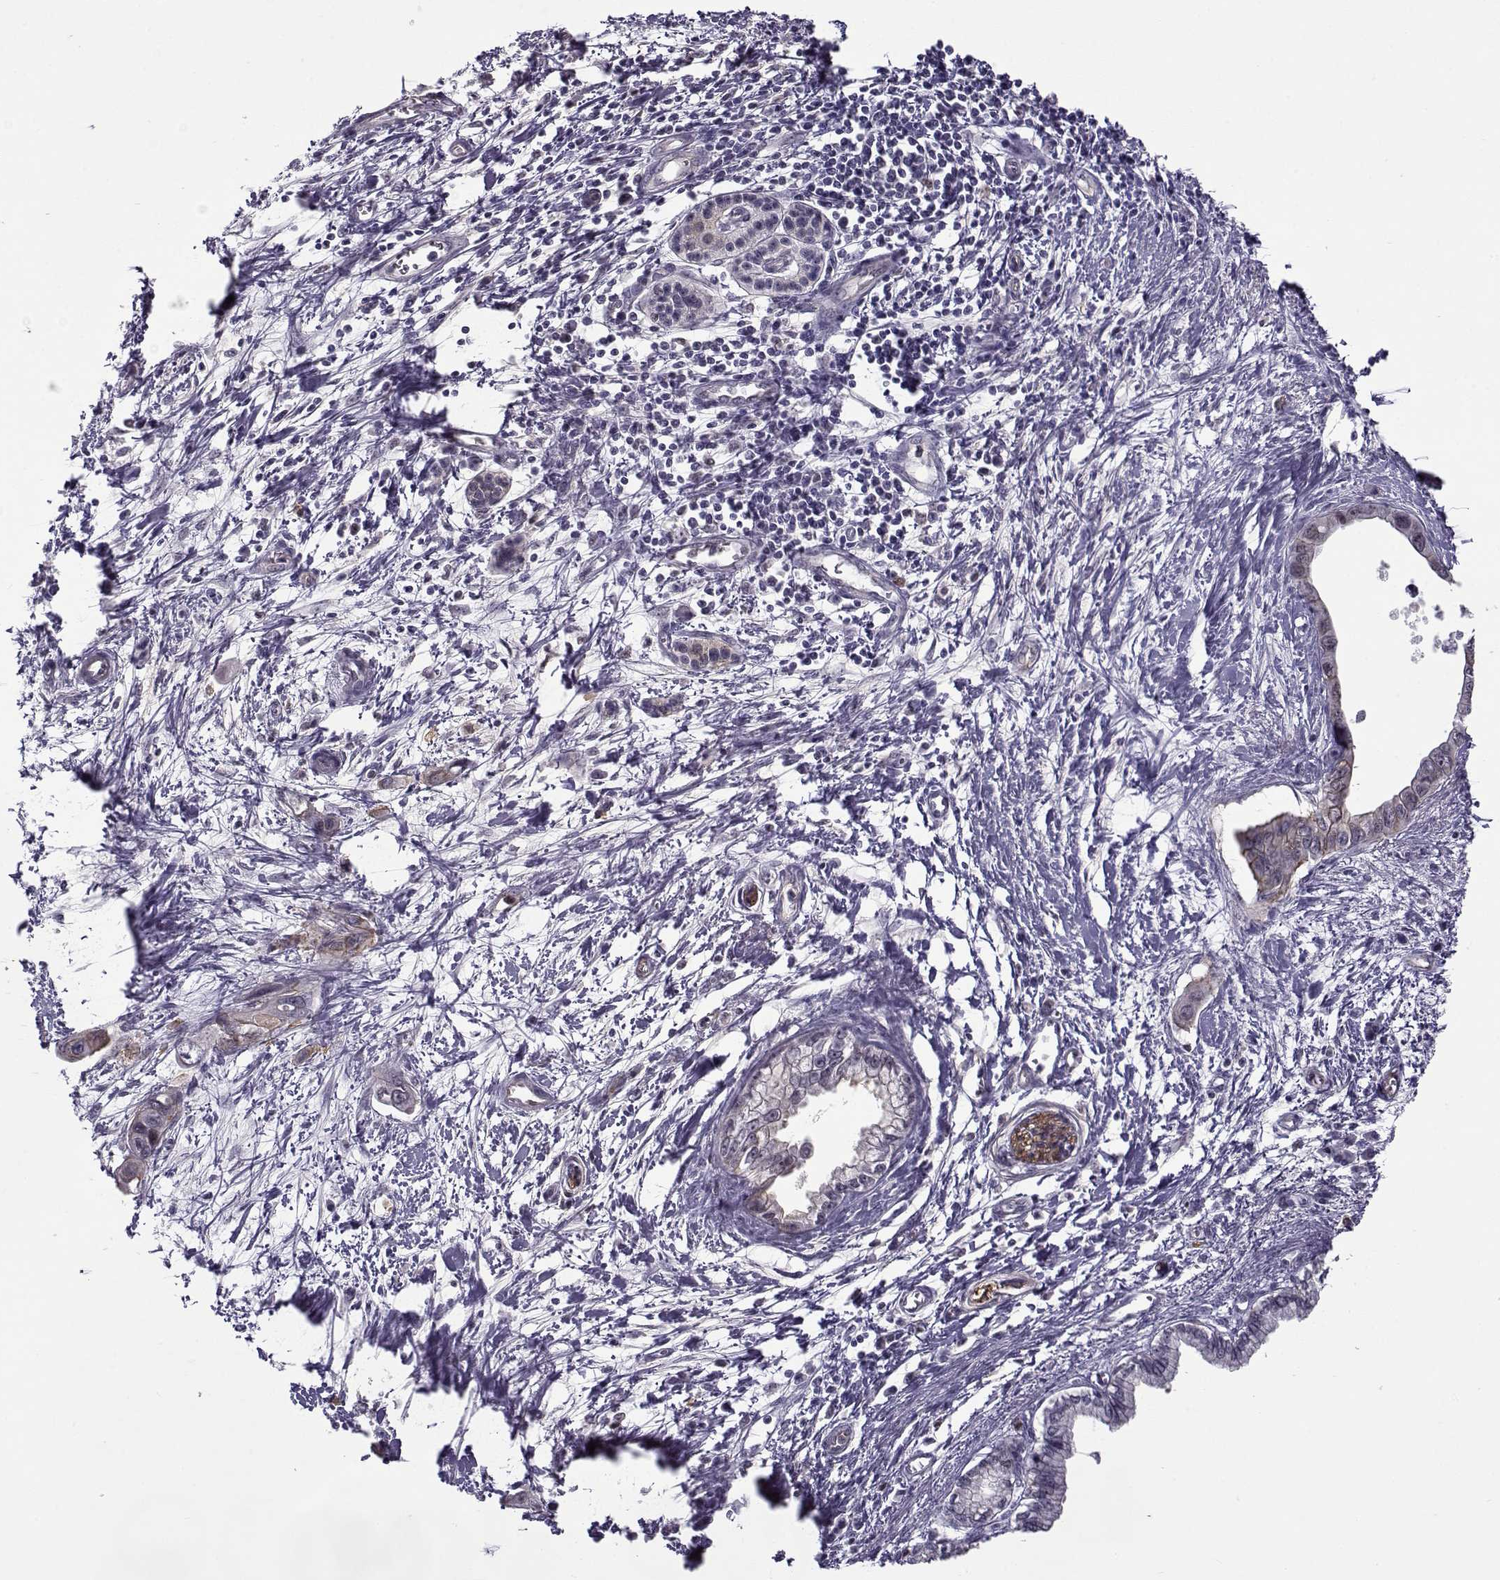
{"staining": {"intensity": "weak", "quantity": "<25%", "location": "cytoplasmic/membranous,nuclear"}, "tissue": "pancreatic cancer", "cell_type": "Tumor cells", "image_type": "cancer", "snomed": [{"axis": "morphology", "description": "Adenocarcinoma, NOS"}, {"axis": "topography", "description": "Pancreas"}], "caption": "There is no significant expression in tumor cells of pancreatic adenocarcinoma.", "gene": "BACH1", "patient": {"sex": "male", "age": 60}}